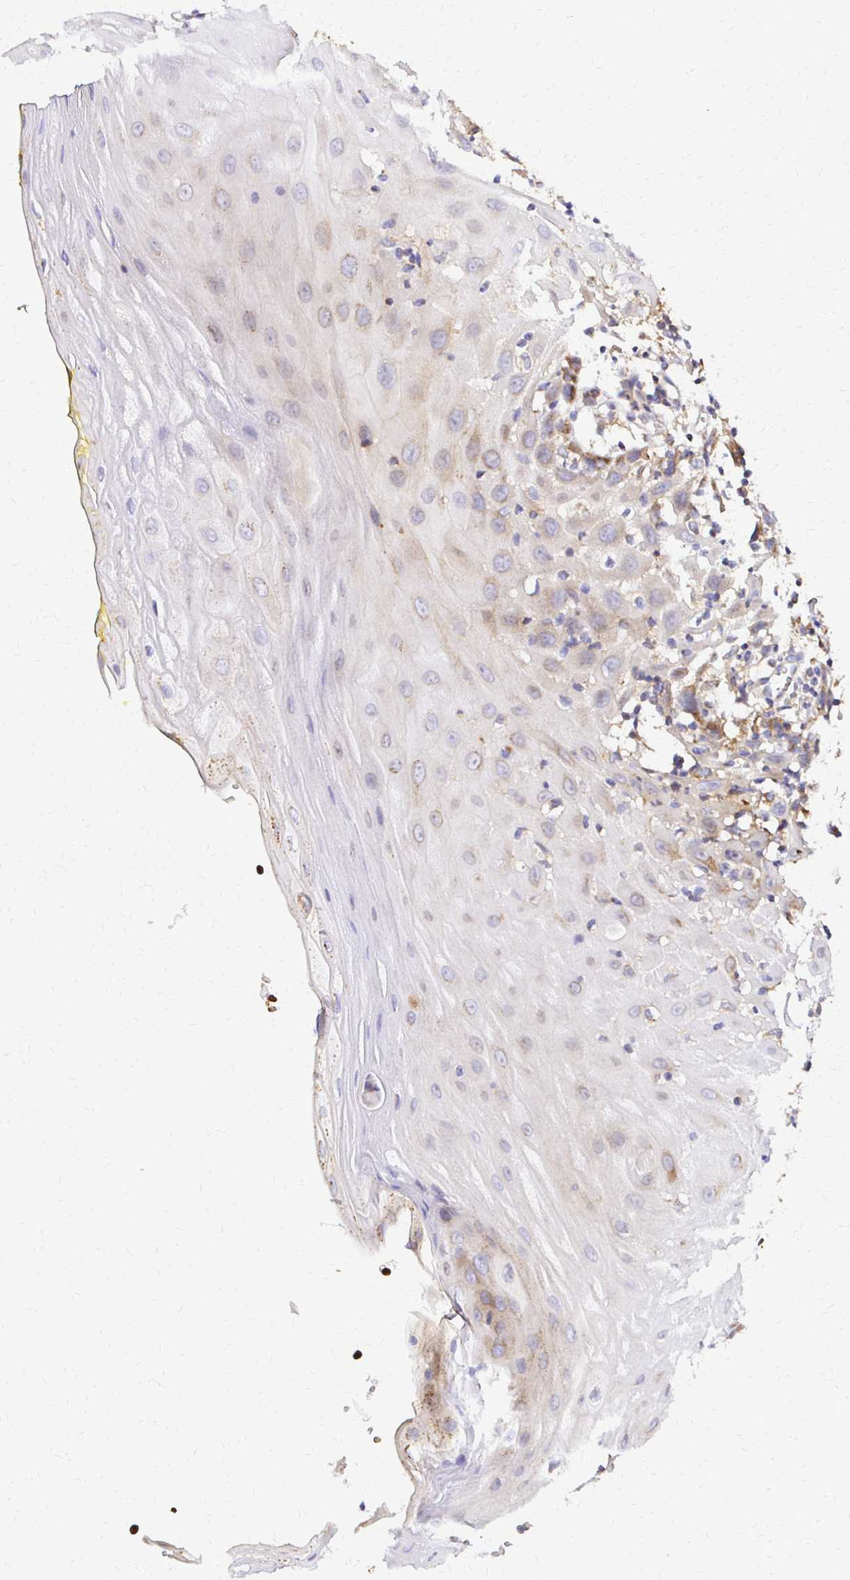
{"staining": {"intensity": "moderate", "quantity": "<25%", "location": "cytoplasmic/membranous"}, "tissue": "oral mucosa", "cell_type": "Squamous epithelial cells", "image_type": "normal", "snomed": [{"axis": "morphology", "description": "Normal tissue, NOS"}, {"axis": "topography", "description": "Oral tissue"}], "caption": "Benign oral mucosa reveals moderate cytoplasmic/membranous expression in about <25% of squamous epithelial cells, visualized by immunohistochemistry.", "gene": "MRPL13", "patient": {"sex": "female", "age": 81}}